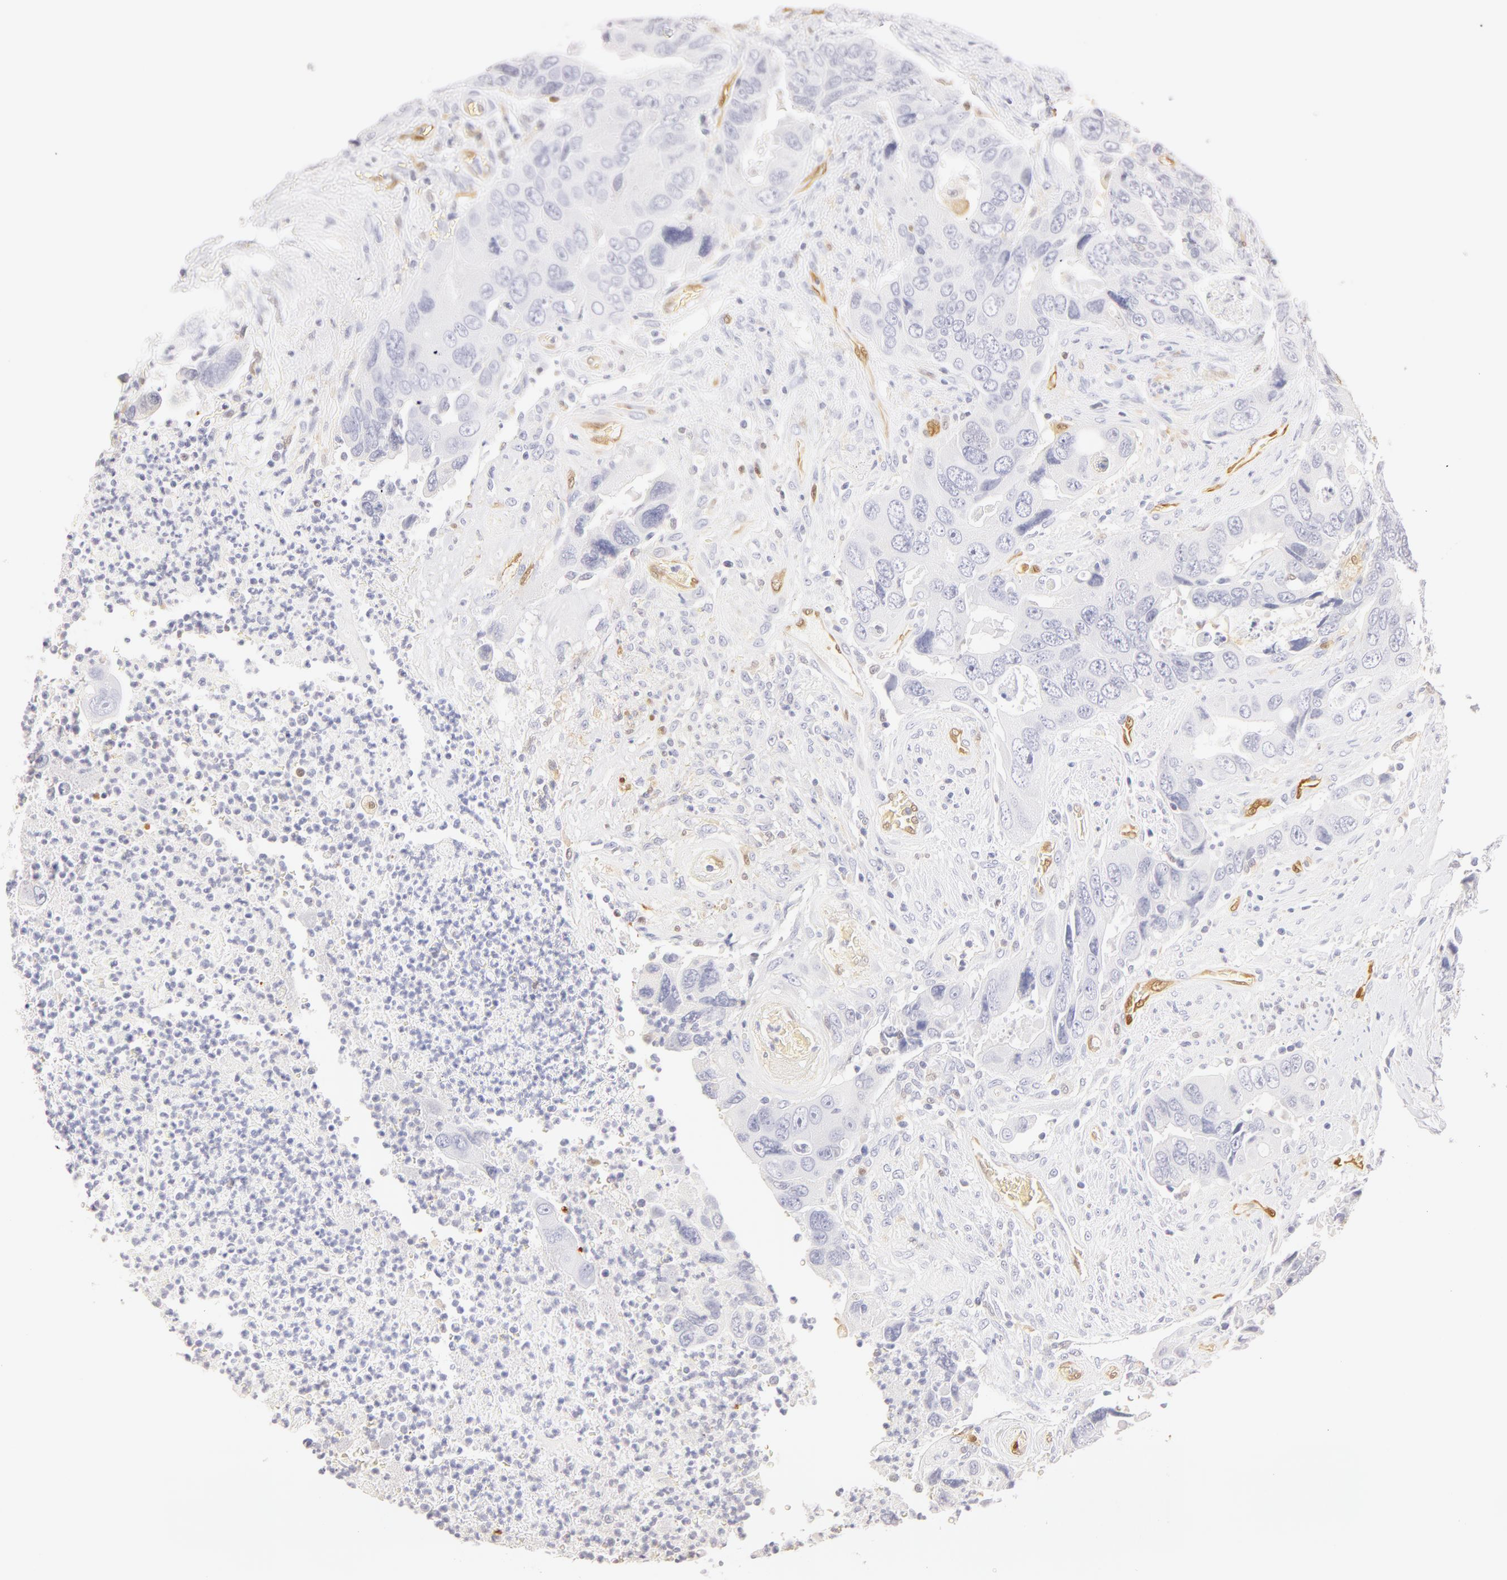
{"staining": {"intensity": "negative", "quantity": "none", "location": "none"}, "tissue": "colorectal cancer", "cell_type": "Tumor cells", "image_type": "cancer", "snomed": [{"axis": "morphology", "description": "Adenocarcinoma, NOS"}, {"axis": "topography", "description": "Rectum"}], "caption": "The photomicrograph shows no staining of tumor cells in colorectal cancer (adenocarcinoma).", "gene": "CA2", "patient": {"sex": "female", "age": 67}}